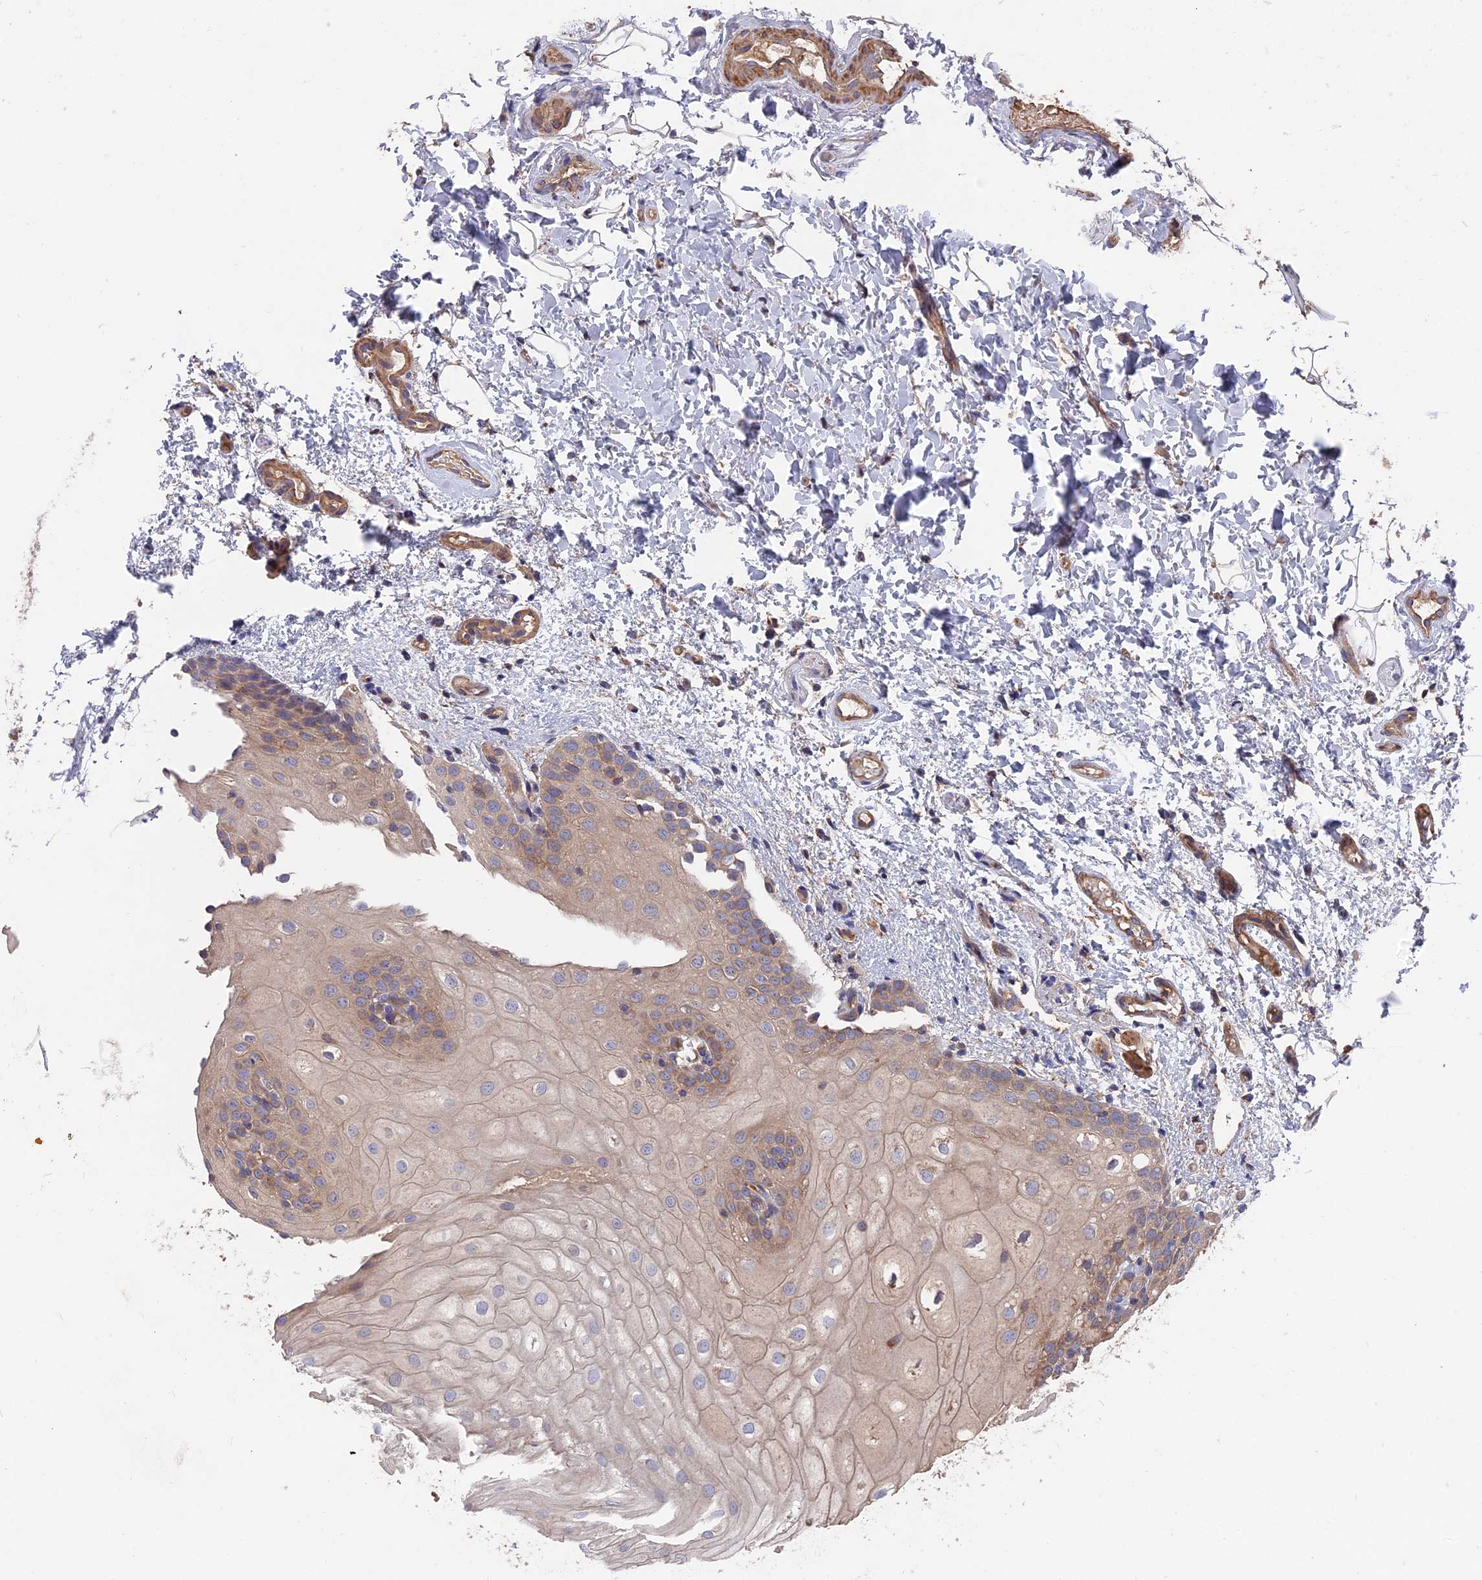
{"staining": {"intensity": "moderate", "quantity": "25%-75%", "location": "cytoplasmic/membranous"}, "tissue": "oral mucosa", "cell_type": "Squamous epithelial cells", "image_type": "normal", "snomed": [{"axis": "morphology", "description": "Normal tissue, NOS"}, {"axis": "topography", "description": "Oral tissue"}], "caption": "An image of human oral mucosa stained for a protein demonstrates moderate cytoplasmic/membranous brown staining in squamous epithelial cells. (DAB = brown stain, brightfield microscopy at high magnification).", "gene": "TELO2", "patient": {"sex": "female", "age": 54}}